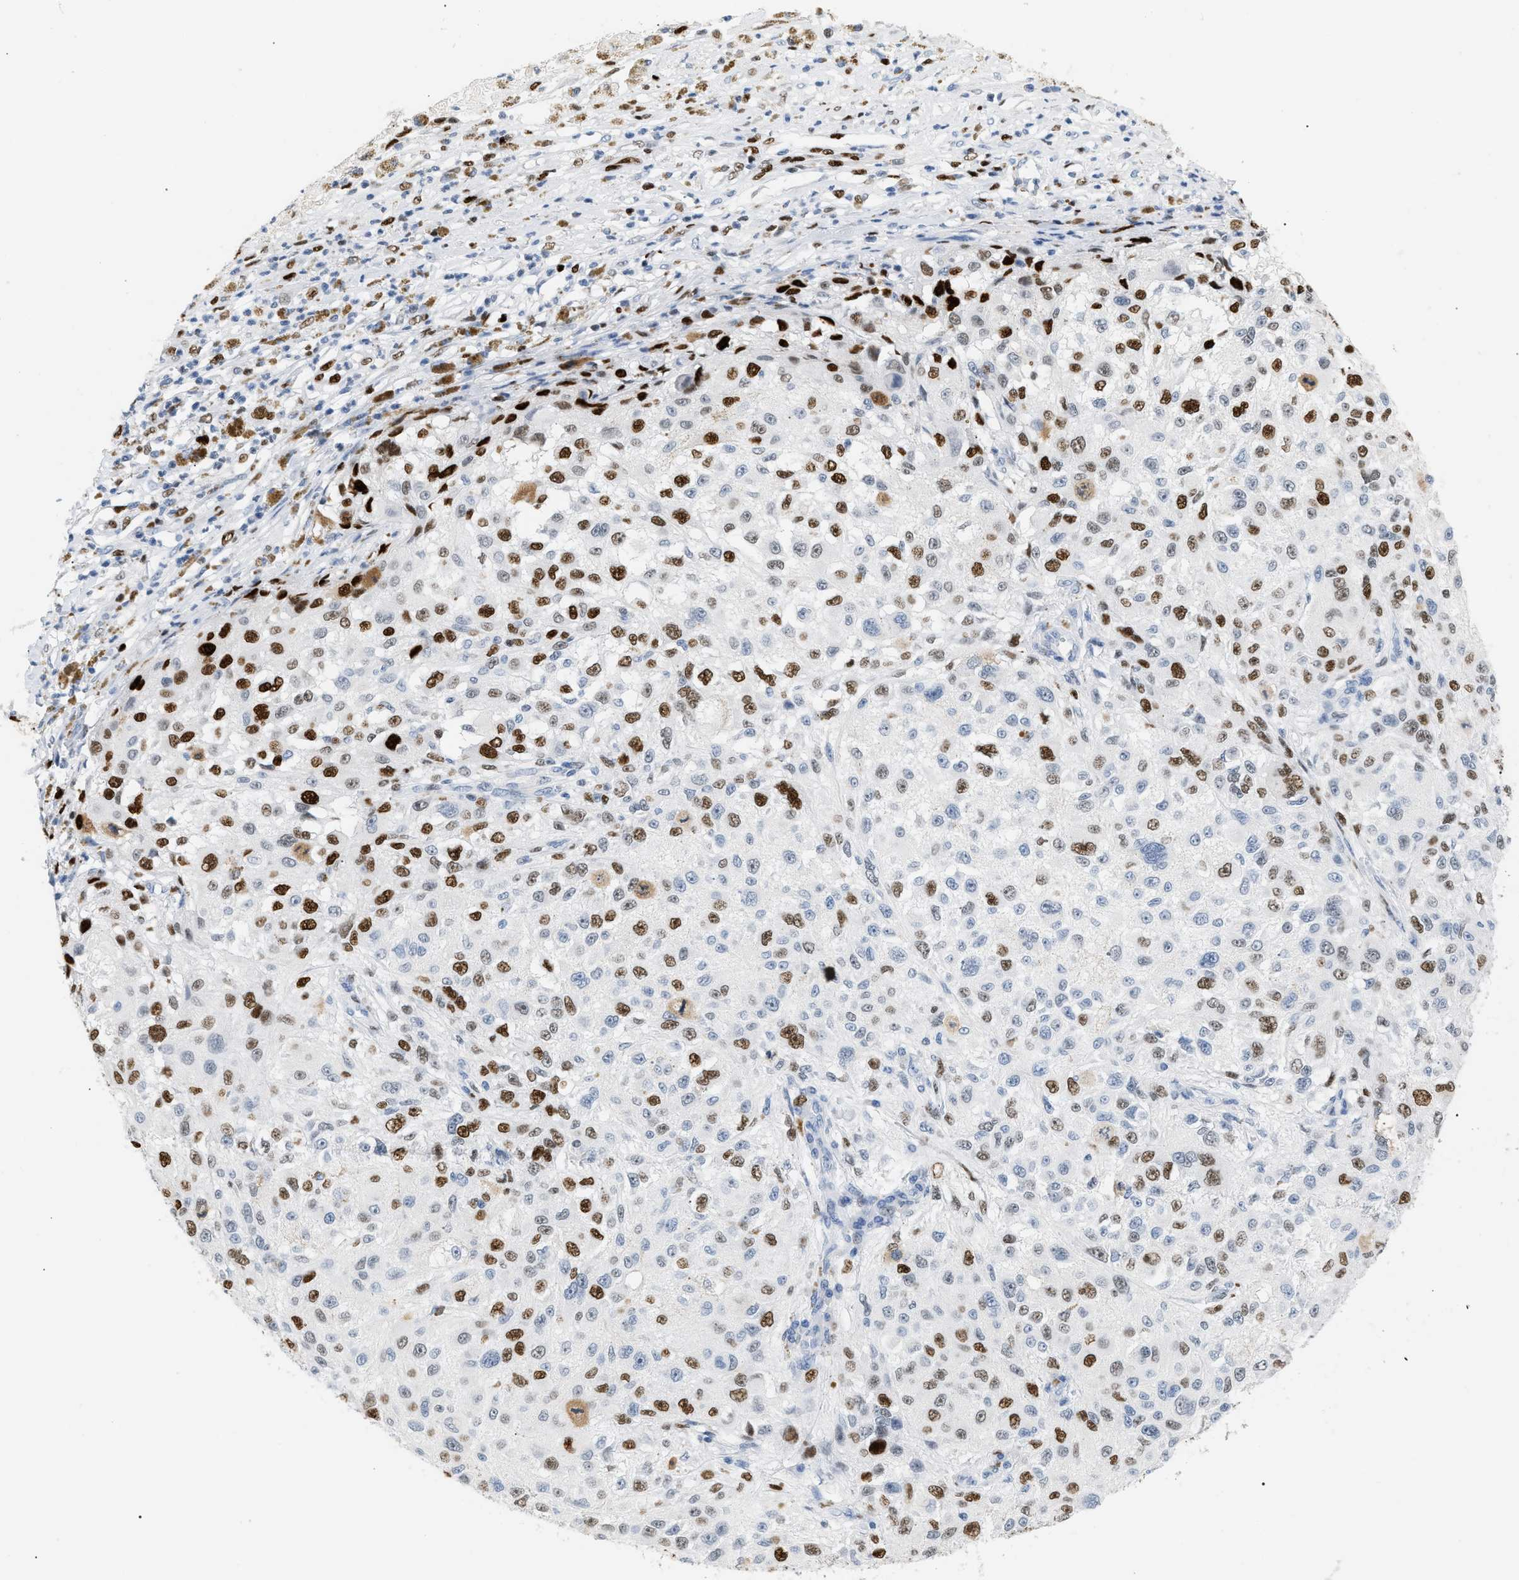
{"staining": {"intensity": "strong", "quantity": ">75%", "location": "cytoplasmic/membranous,nuclear"}, "tissue": "melanoma", "cell_type": "Tumor cells", "image_type": "cancer", "snomed": [{"axis": "morphology", "description": "Necrosis, NOS"}, {"axis": "morphology", "description": "Malignant melanoma, NOS"}, {"axis": "topography", "description": "Skin"}], "caption": "This photomicrograph demonstrates malignant melanoma stained with IHC to label a protein in brown. The cytoplasmic/membranous and nuclear of tumor cells show strong positivity for the protein. Nuclei are counter-stained blue.", "gene": "MCM7", "patient": {"sex": "female", "age": 87}}